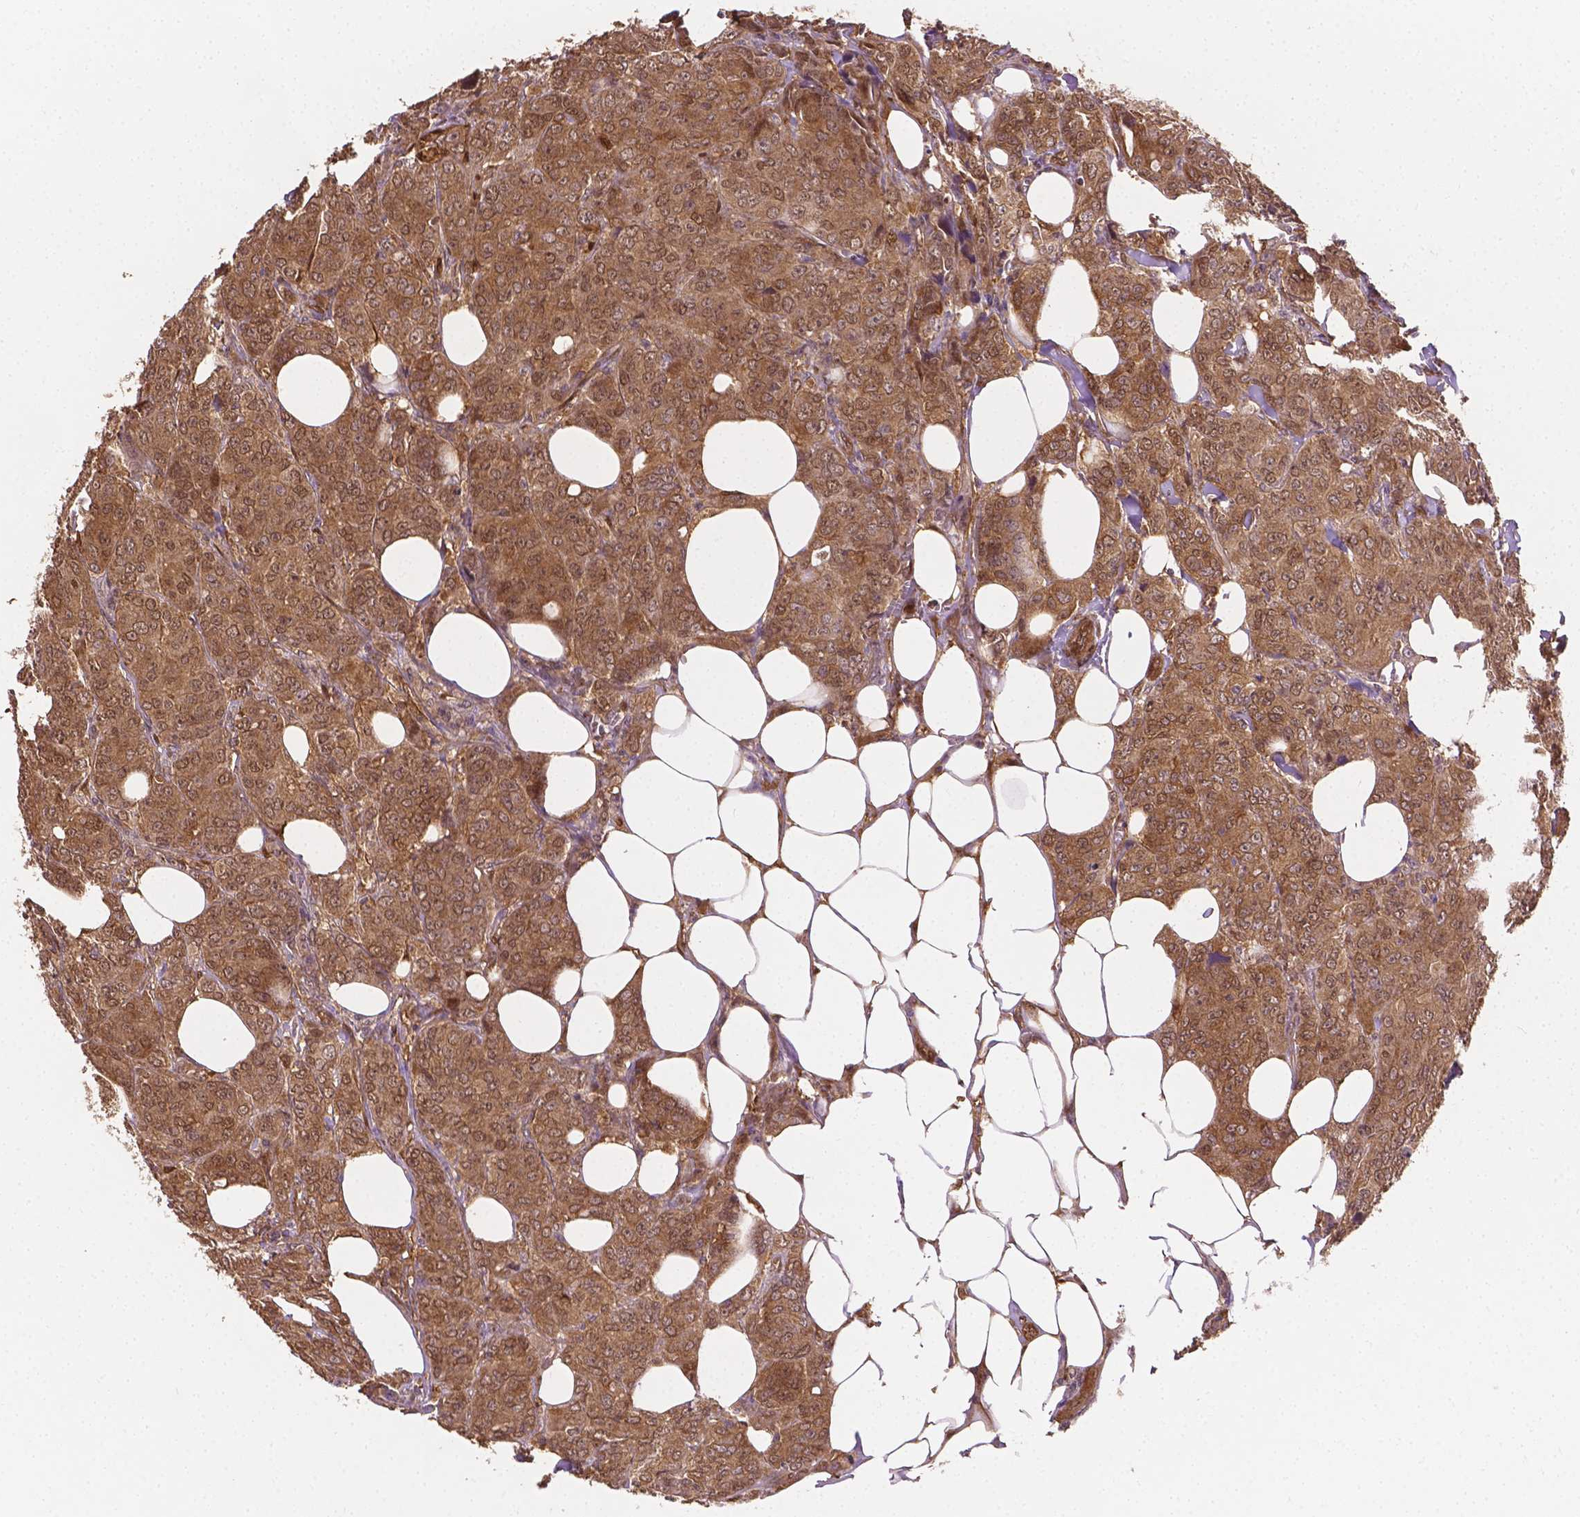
{"staining": {"intensity": "moderate", "quantity": ">75%", "location": "cytoplasmic/membranous,nuclear"}, "tissue": "breast cancer", "cell_type": "Tumor cells", "image_type": "cancer", "snomed": [{"axis": "morphology", "description": "Duct carcinoma"}, {"axis": "topography", "description": "Breast"}], "caption": "IHC of human breast cancer (infiltrating ductal carcinoma) reveals medium levels of moderate cytoplasmic/membranous and nuclear staining in approximately >75% of tumor cells. (Brightfield microscopy of DAB IHC at high magnification).", "gene": "YAP1", "patient": {"sex": "female", "age": 43}}